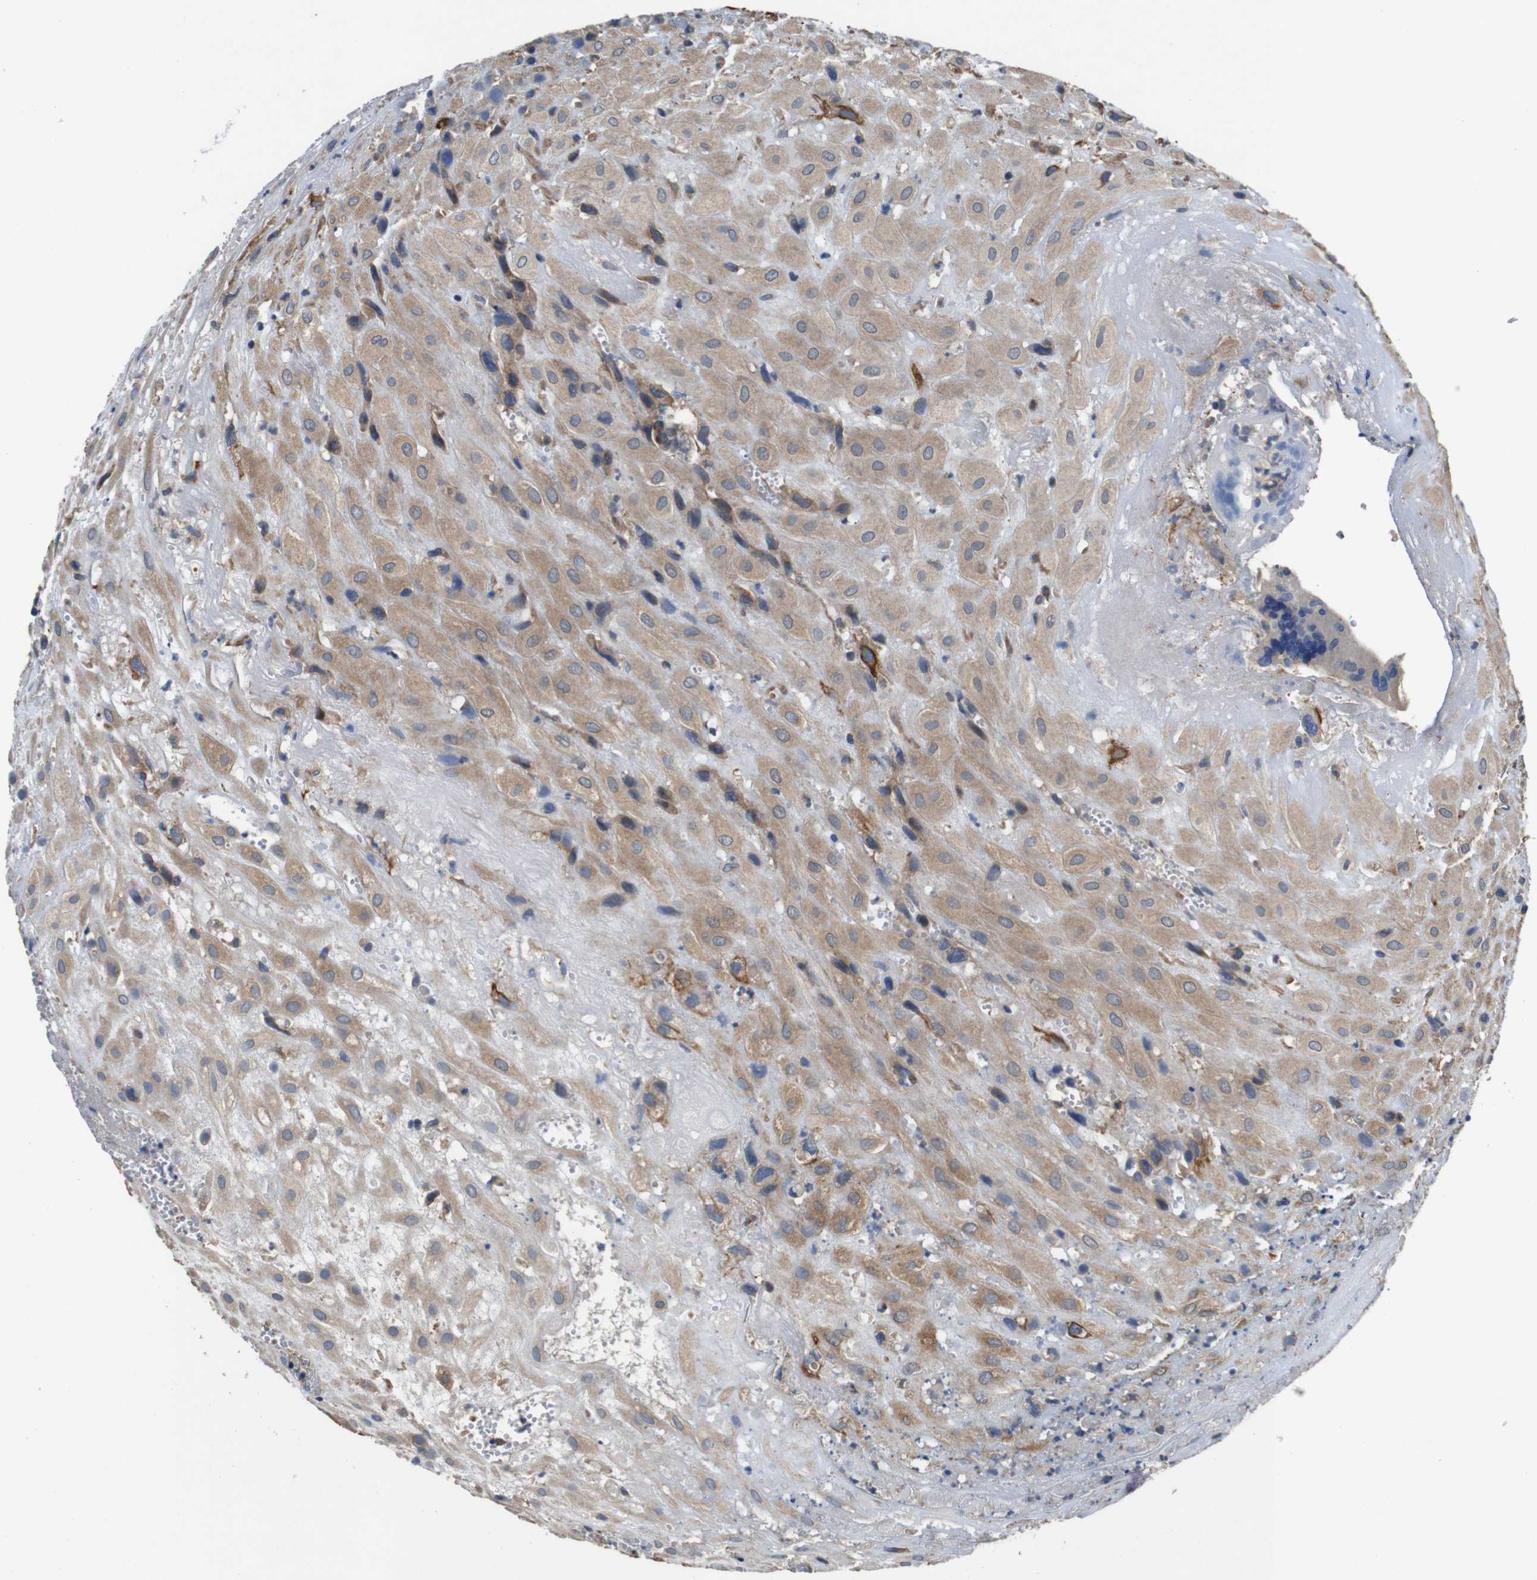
{"staining": {"intensity": "moderate", "quantity": ">75%", "location": "cytoplasmic/membranous"}, "tissue": "placenta", "cell_type": "Decidual cells", "image_type": "normal", "snomed": [{"axis": "morphology", "description": "Normal tissue, NOS"}, {"axis": "topography", "description": "Placenta"}], "caption": "Placenta was stained to show a protein in brown. There is medium levels of moderate cytoplasmic/membranous positivity in approximately >75% of decidual cells.", "gene": "GLIPR1", "patient": {"sex": "female", "age": 18}}